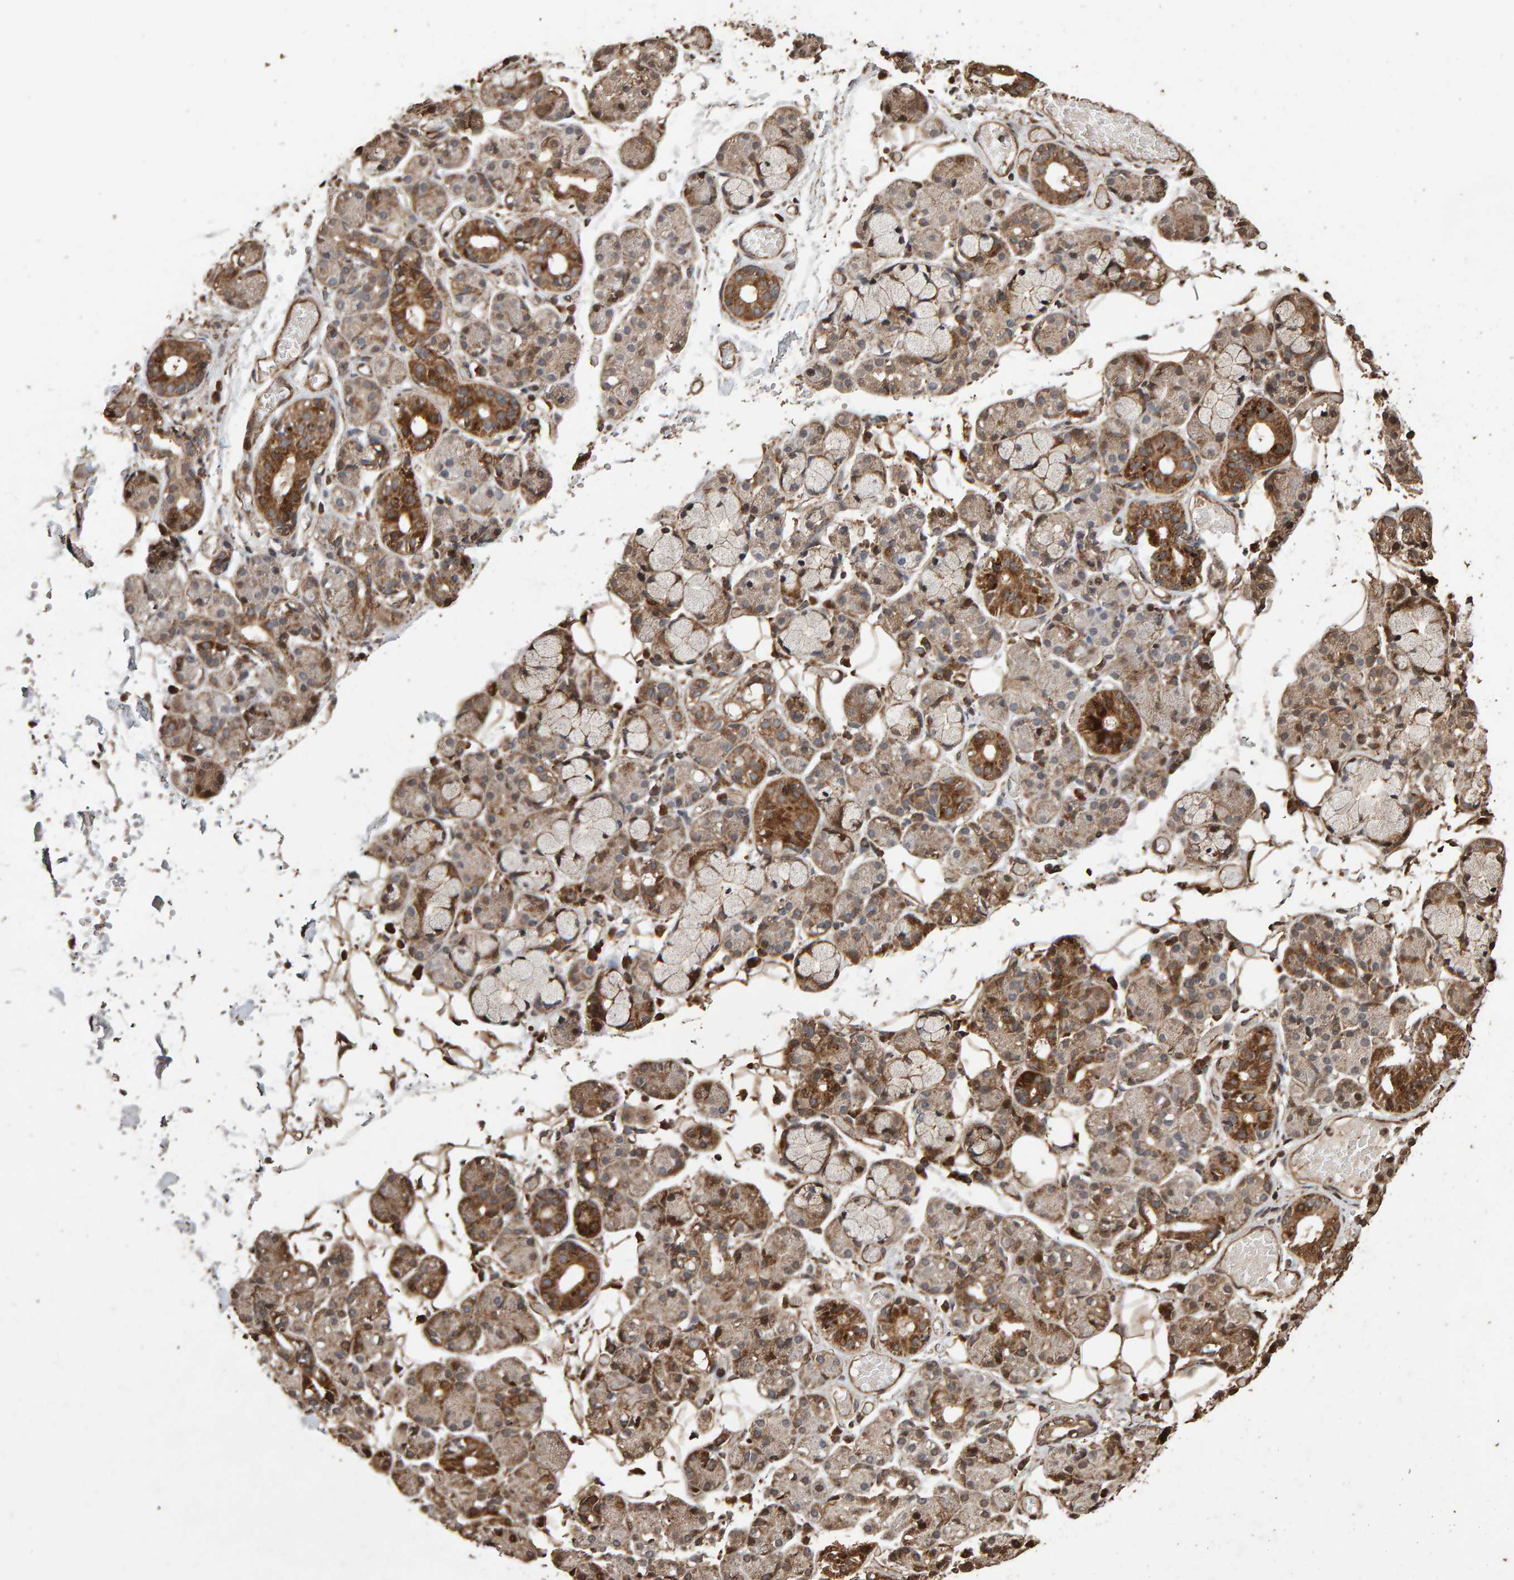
{"staining": {"intensity": "moderate", "quantity": "25%-75%", "location": "cytoplasmic/membranous"}, "tissue": "salivary gland", "cell_type": "Glandular cells", "image_type": "normal", "snomed": [{"axis": "morphology", "description": "Normal tissue, NOS"}, {"axis": "topography", "description": "Salivary gland"}], "caption": "The image reveals a brown stain indicating the presence of a protein in the cytoplasmic/membranous of glandular cells in salivary gland. (brown staining indicates protein expression, while blue staining denotes nuclei).", "gene": "OSBP2", "patient": {"sex": "male", "age": 63}}